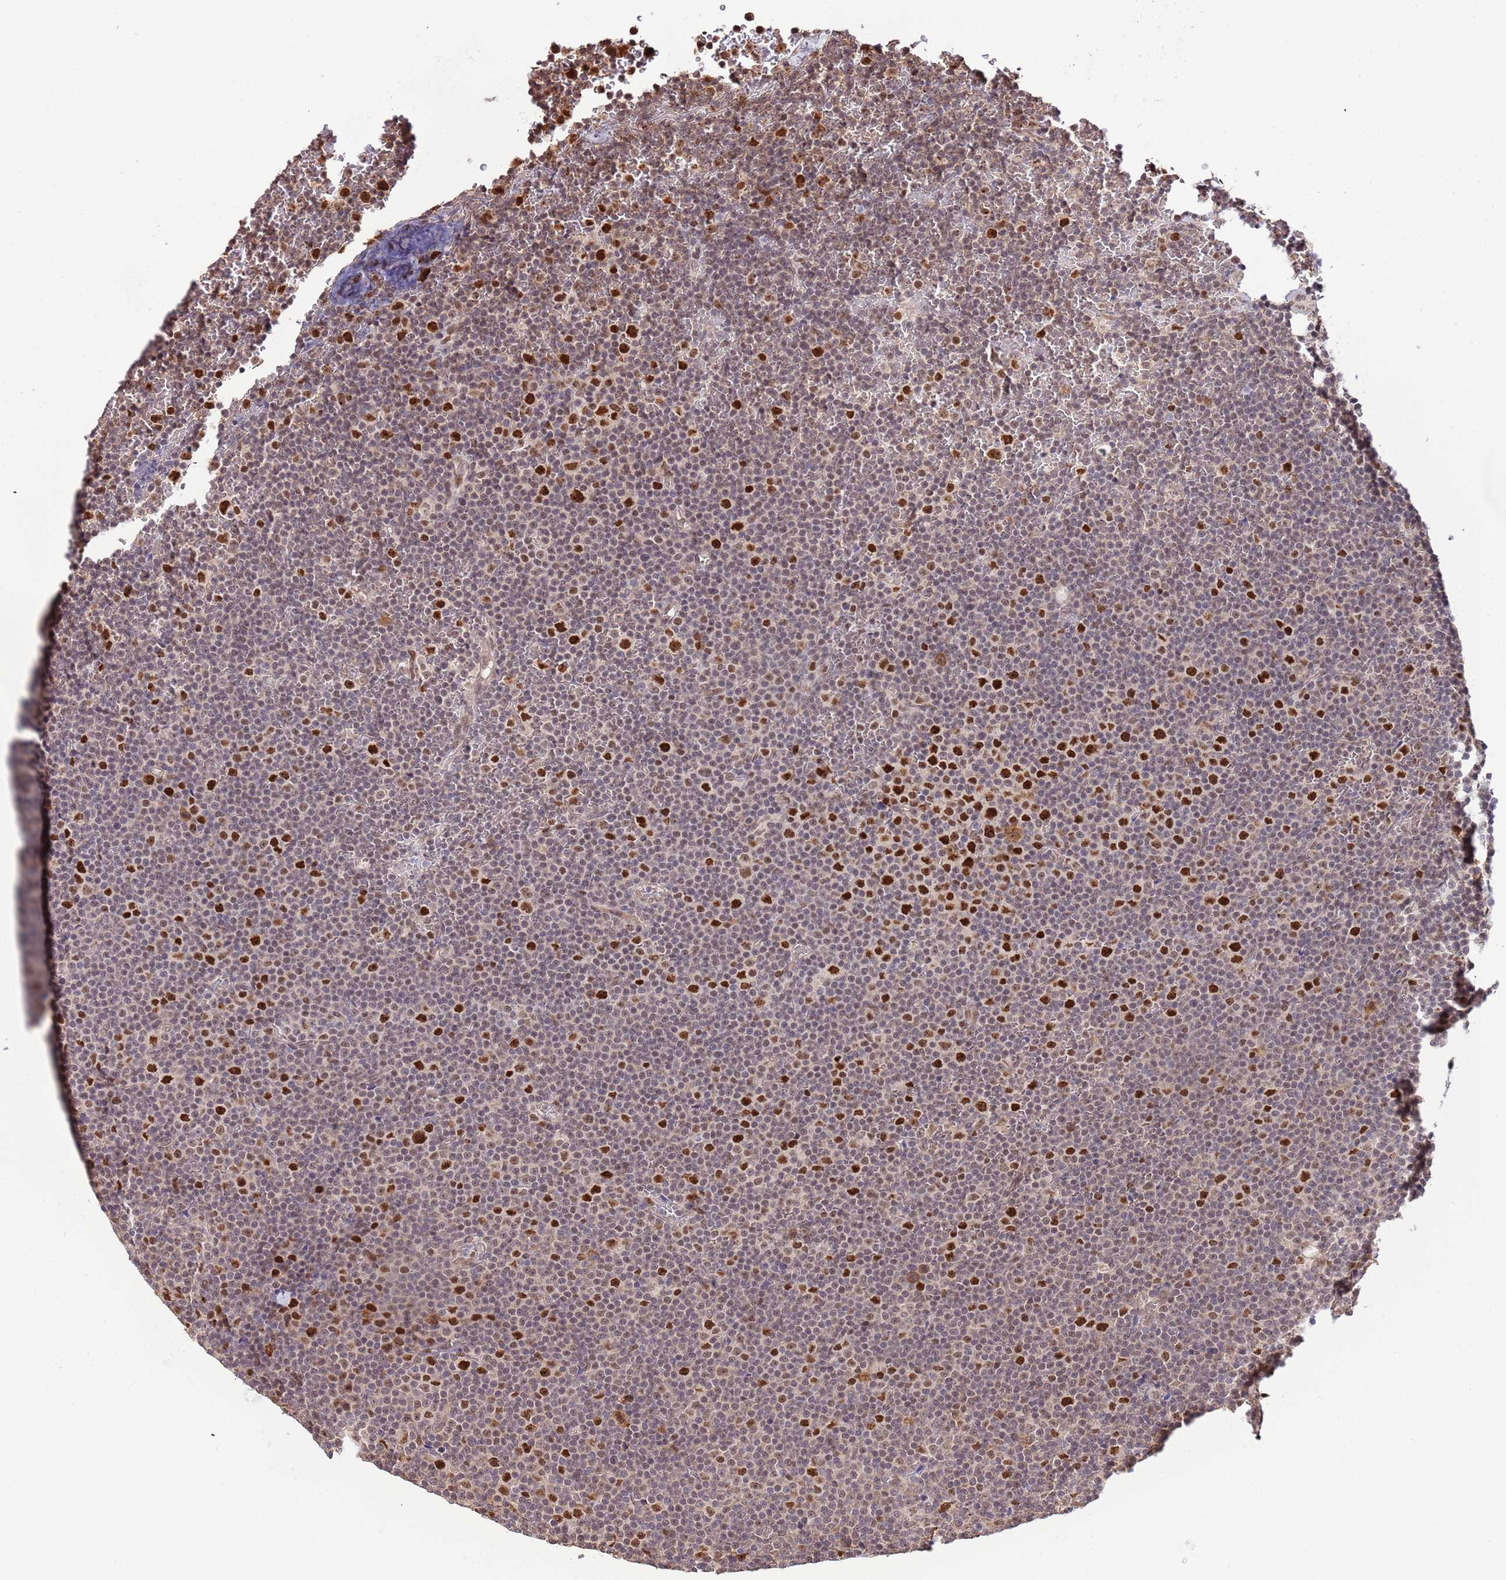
{"staining": {"intensity": "strong", "quantity": "25%-75%", "location": "nuclear"}, "tissue": "lymphoma", "cell_type": "Tumor cells", "image_type": "cancer", "snomed": [{"axis": "morphology", "description": "Malignant lymphoma, non-Hodgkin's type, Low grade"}, {"axis": "topography", "description": "Lymph node"}], "caption": "This micrograph demonstrates lymphoma stained with IHC to label a protein in brown. The nuclear of tumor cells show strong positivity for the protein. Nuclei are counter-stained blue.", "gene": "RIF1", "patient": {"sex": "female", "age": 67}}